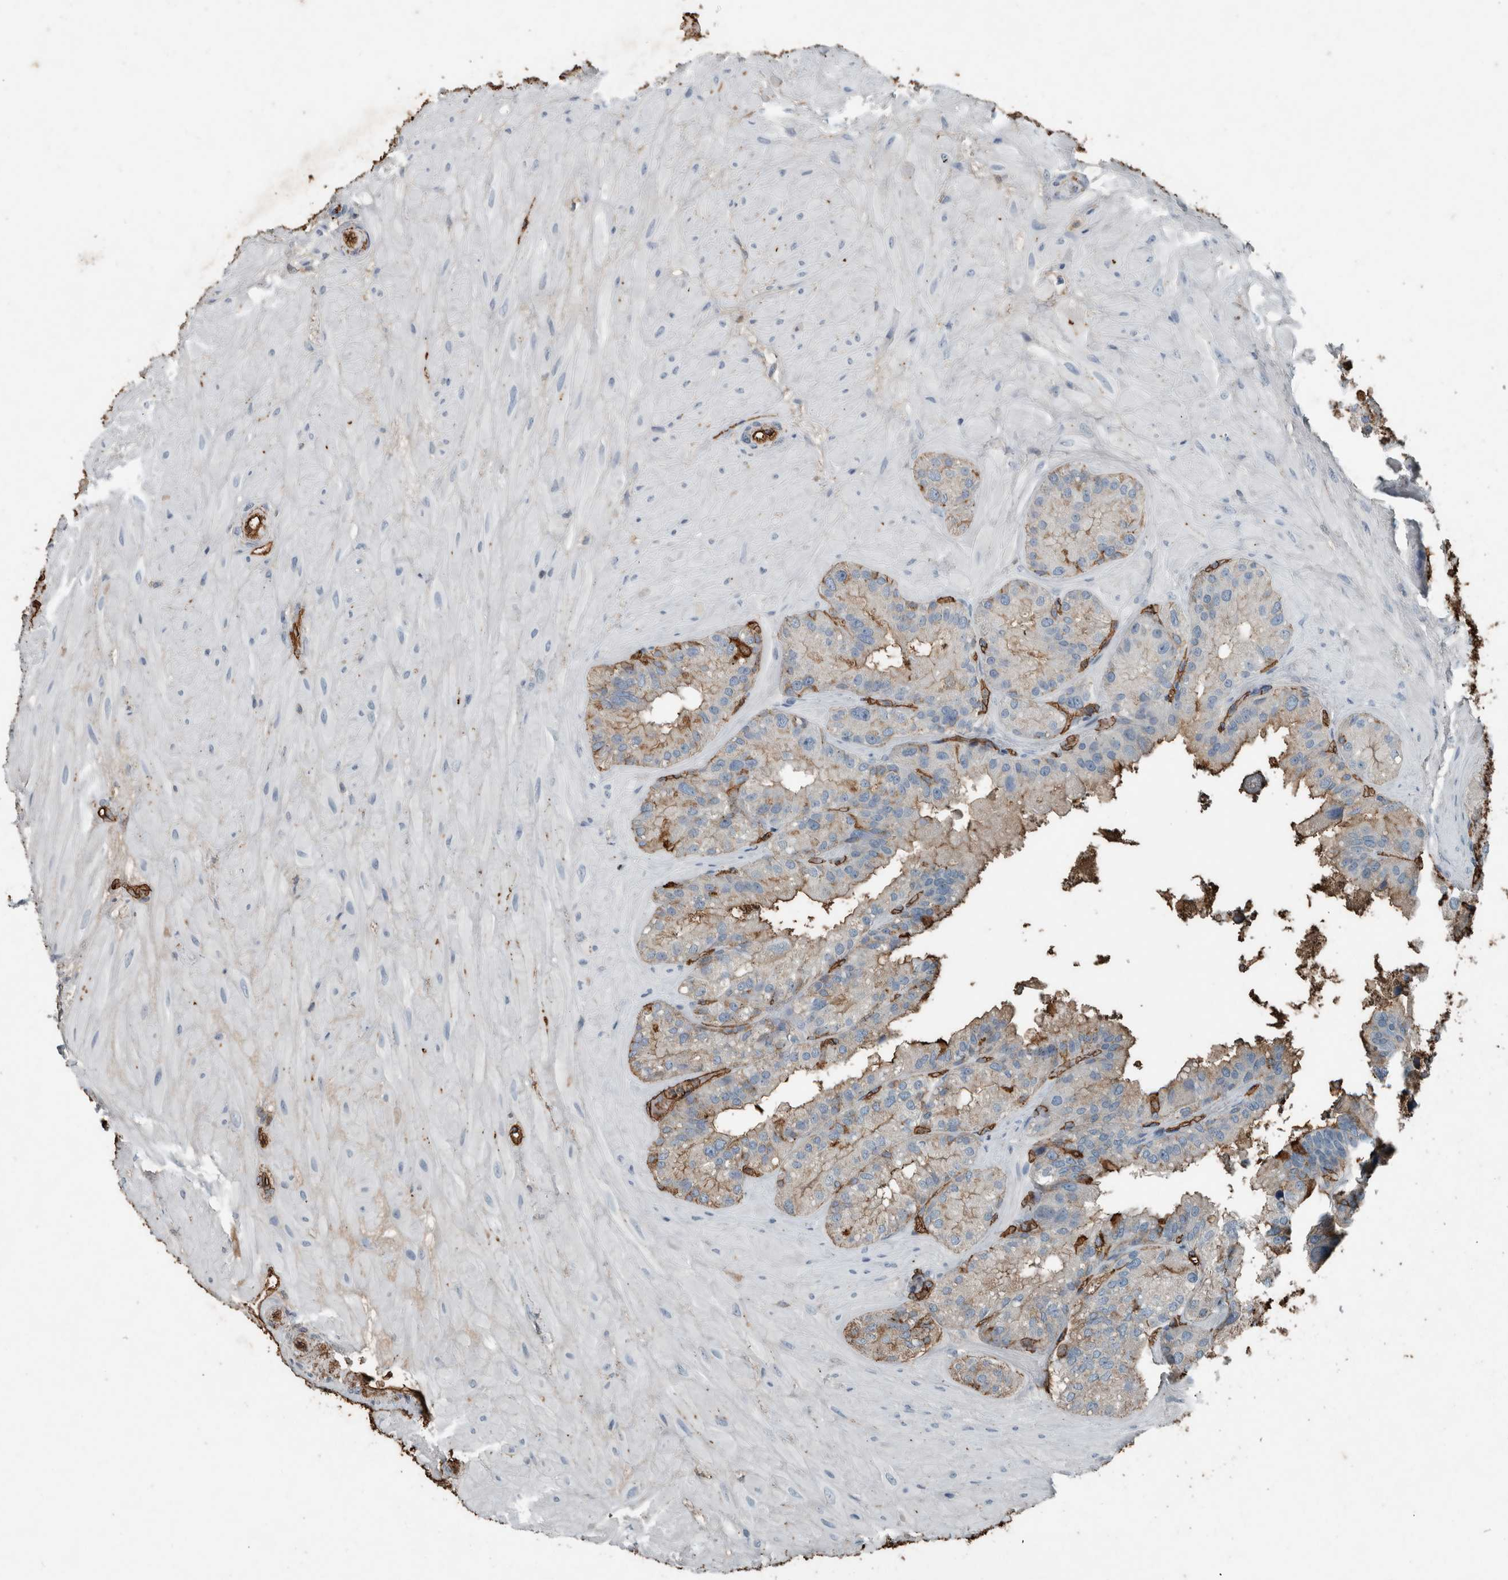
{"staining": {"intensity": "moderate", "quantity": "25%-75%", "location": "cytoplasmic/membranous"}, "tissue": "seminal vesicle", "cell_type": "Glandular cells", "image_type": "normal", "snomed": [{"axis": "morphology", "description": "Normal tissue, NOS"}, {"axis": "topography", "description": "Prostate"}, {"axis": "topography", "description": "Seminal veicle"}], "caption": "Immunohistochemistry photomicrograph of normal human seminal vesicle stained for a protein (brown), which displays medium levels of moderate cytoplasmic/membranous staining in about 25%-75% of glandular cells.", "gene": "LBP", "patient": {"sex": "male", "age": 51}}